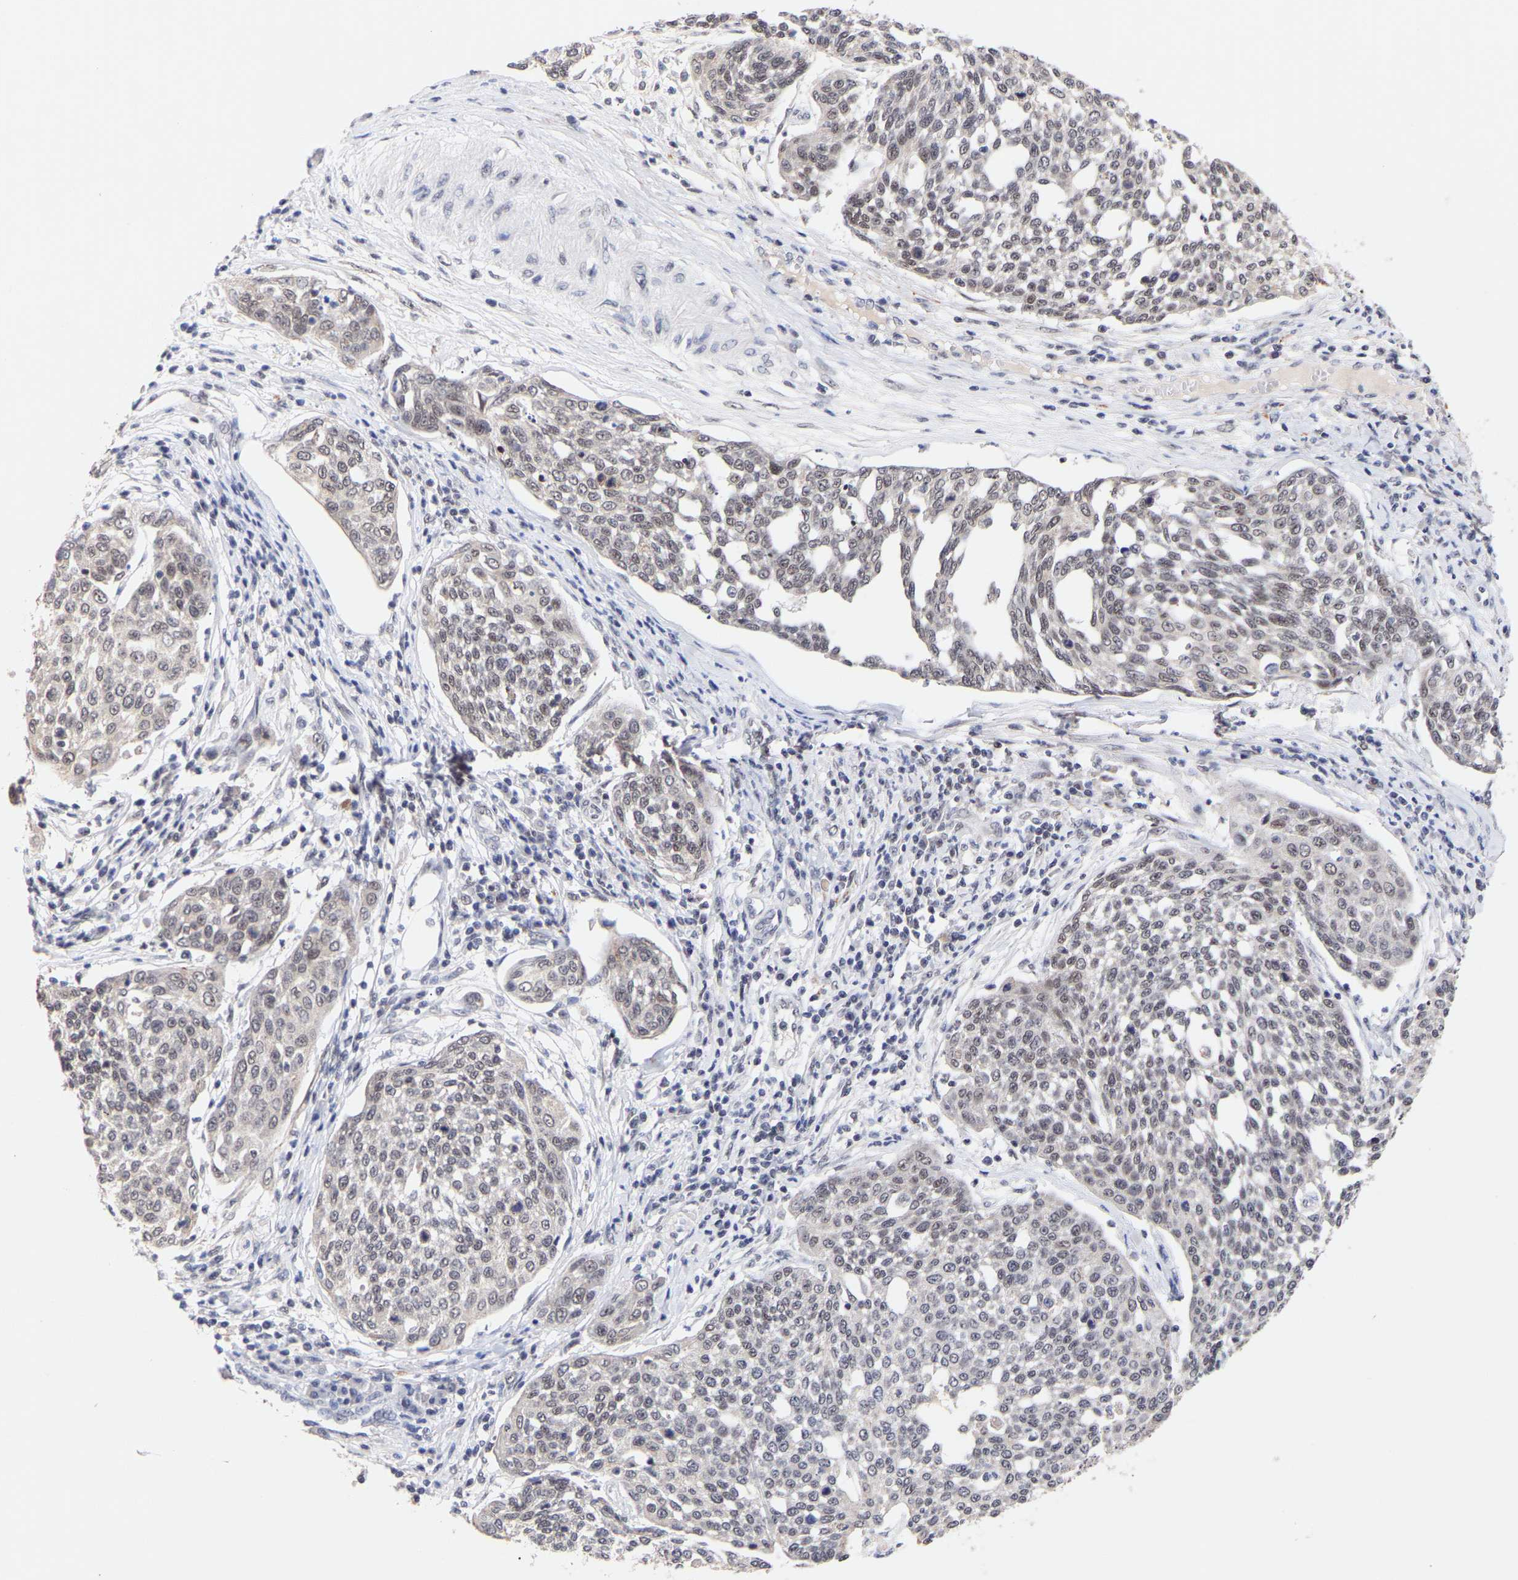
{"staining": {"intensity": "negative", "quantity": "none", "location": "none"}, "tissue": "cervical cancer", "cell_type": "Tumor cells", "image_type": "cancer", "snomed": [{"axis": "morphology", "description": "Squamous cell carcinoma, NOS"}, {"axis": "topography", "description": "Cervix"}], "caption": "Immunohistochemical staining of squamous cell carcinoma (cervical) exhibits no significant expression in tumor cells. (DAB (3,3'-diaminobenzidine) IHC with hematoxylin counter stain).", "gene": "RBM15", "patient": {"sex": "female", "age": 34}}